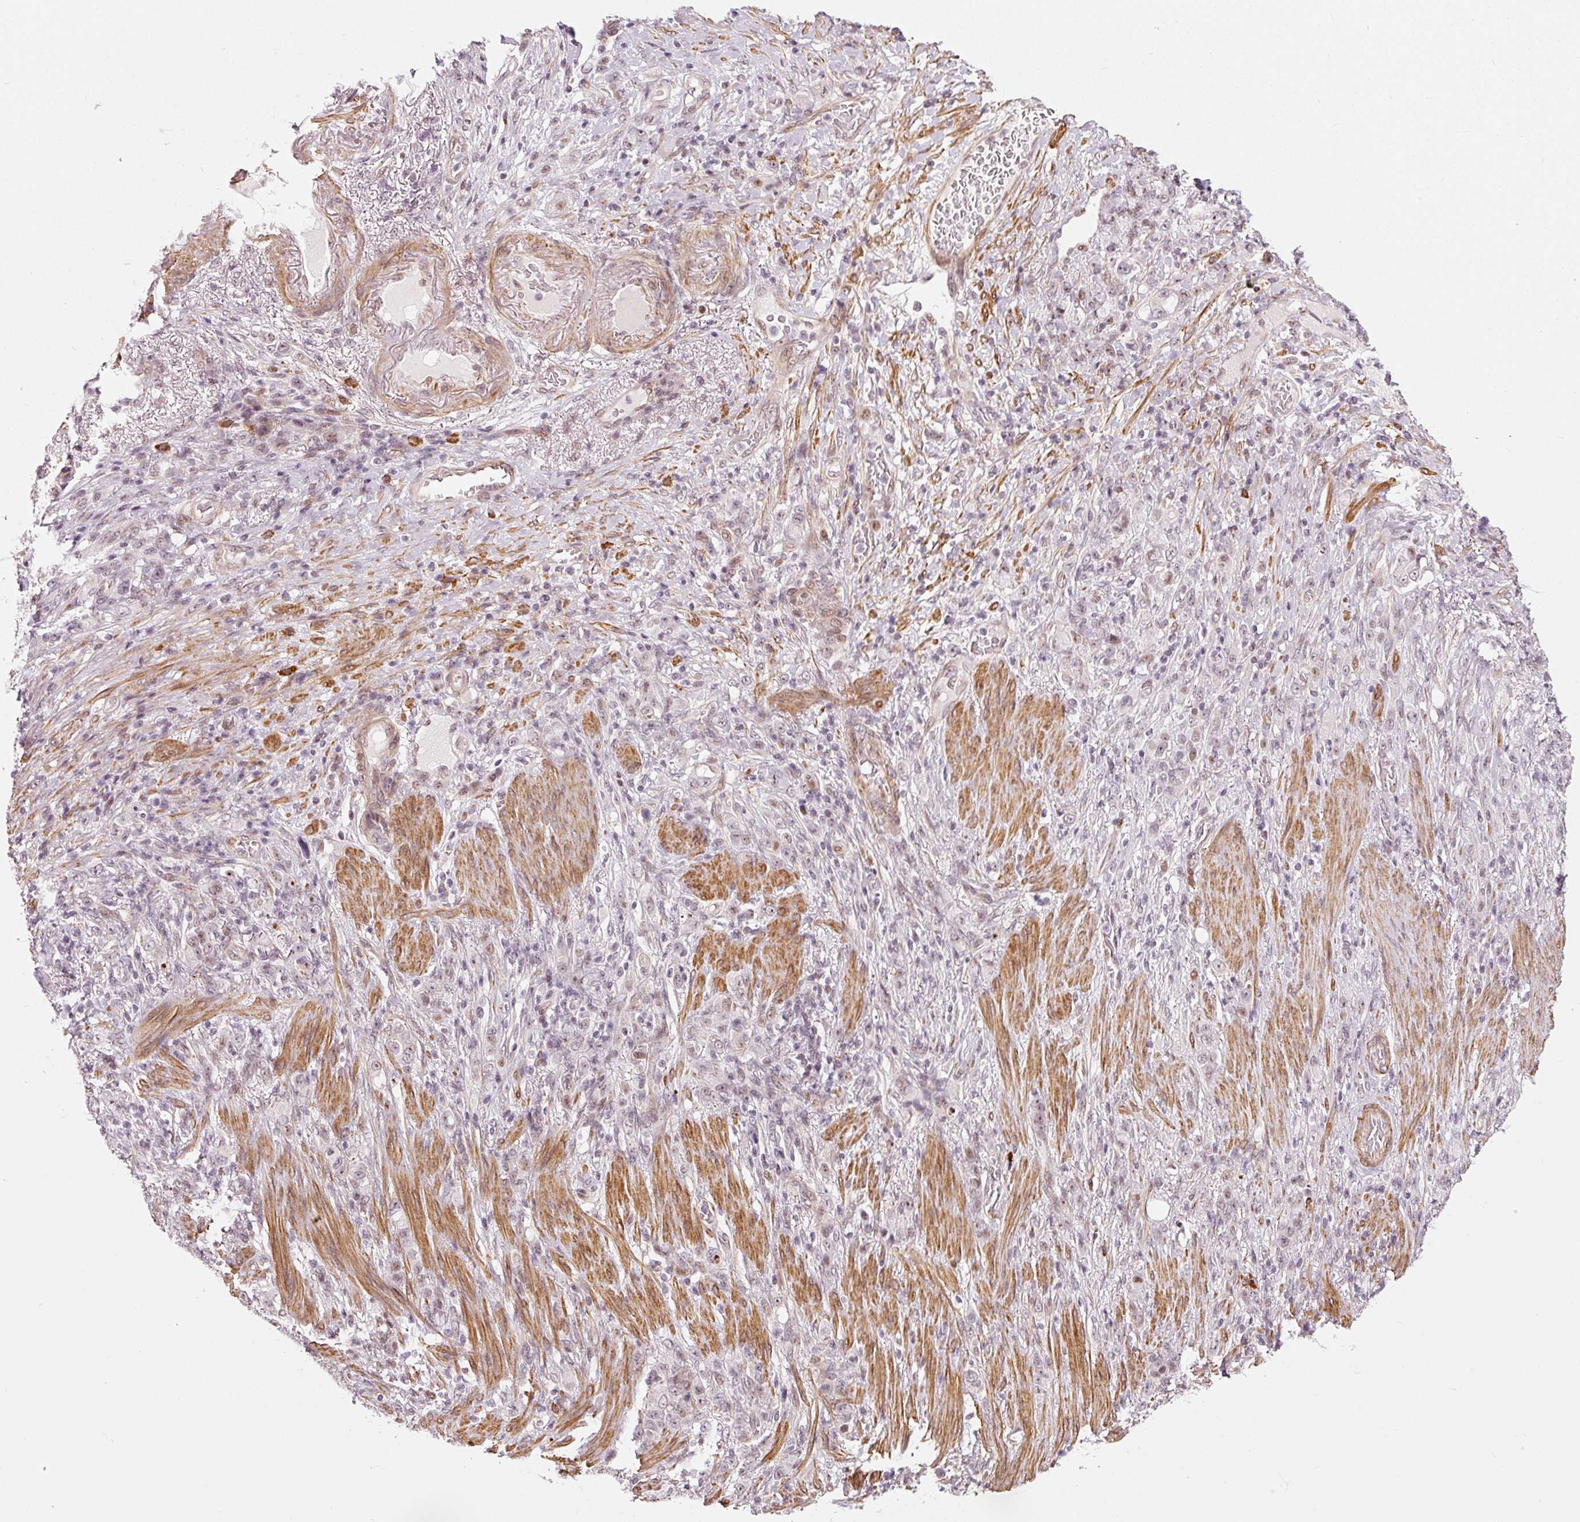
{"staining": {"intensity": "weak", "quantity": "25%-75%", "location": "nuclear"}, "tissue": "stomach cancer", "cell_type": "Tumor cells", "image_type": "cancer", "snomed": [{"axis": "morphology", "description": "Adenocarcinoma, NOS"}, {"axis": "topography", "description": "Stomach"}], "caption": "Stomach cancer (adenocarcinoma) was stained to show a protein in brown. There is low levels of weak nuclear expression in approximately 25%-75% of tumor cells.", "gene": "MXRA8", "patient": {"sex": "female", "age": 79}}